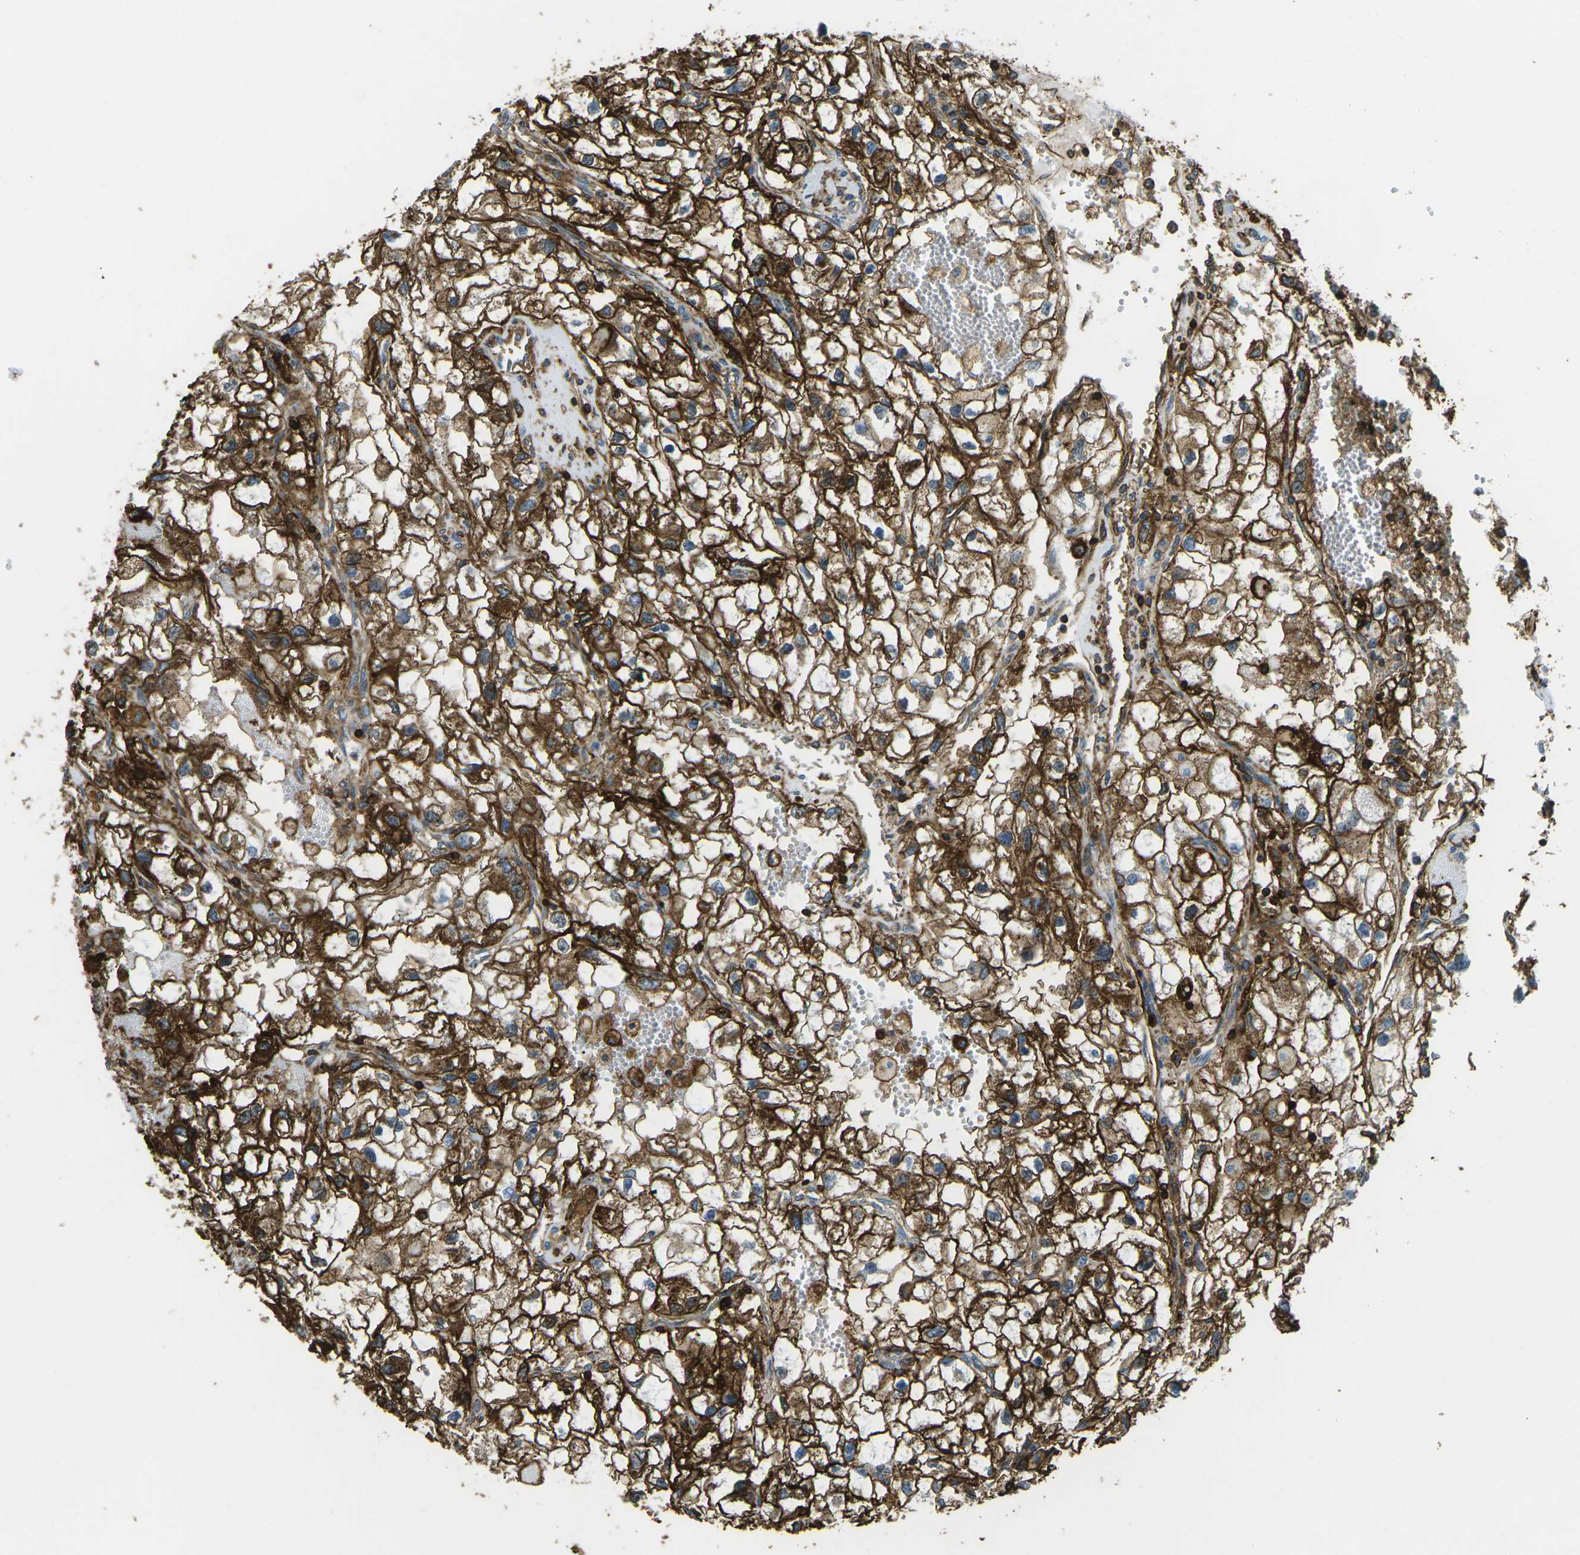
{"staining": {"intensity": "strong", "quantity": ">75%", "location": "cytoplasmic/membranous"}, "tissue": "renal cancer", "cell_type": "Tumor cells", "image_type": "cancer", "snomed": [{"axis": "morphology", "description": "Adenocarcinoma, NOS"}, {"axis": "topography", "description": "Kidney"}], "caption": "Tumor cells exhibit strong cytoplasmic/membranous expression in approximately >75% of cells in renal cancer.", "gene": "HLA-B", "patient": {"sex": "female", "age": 70}}